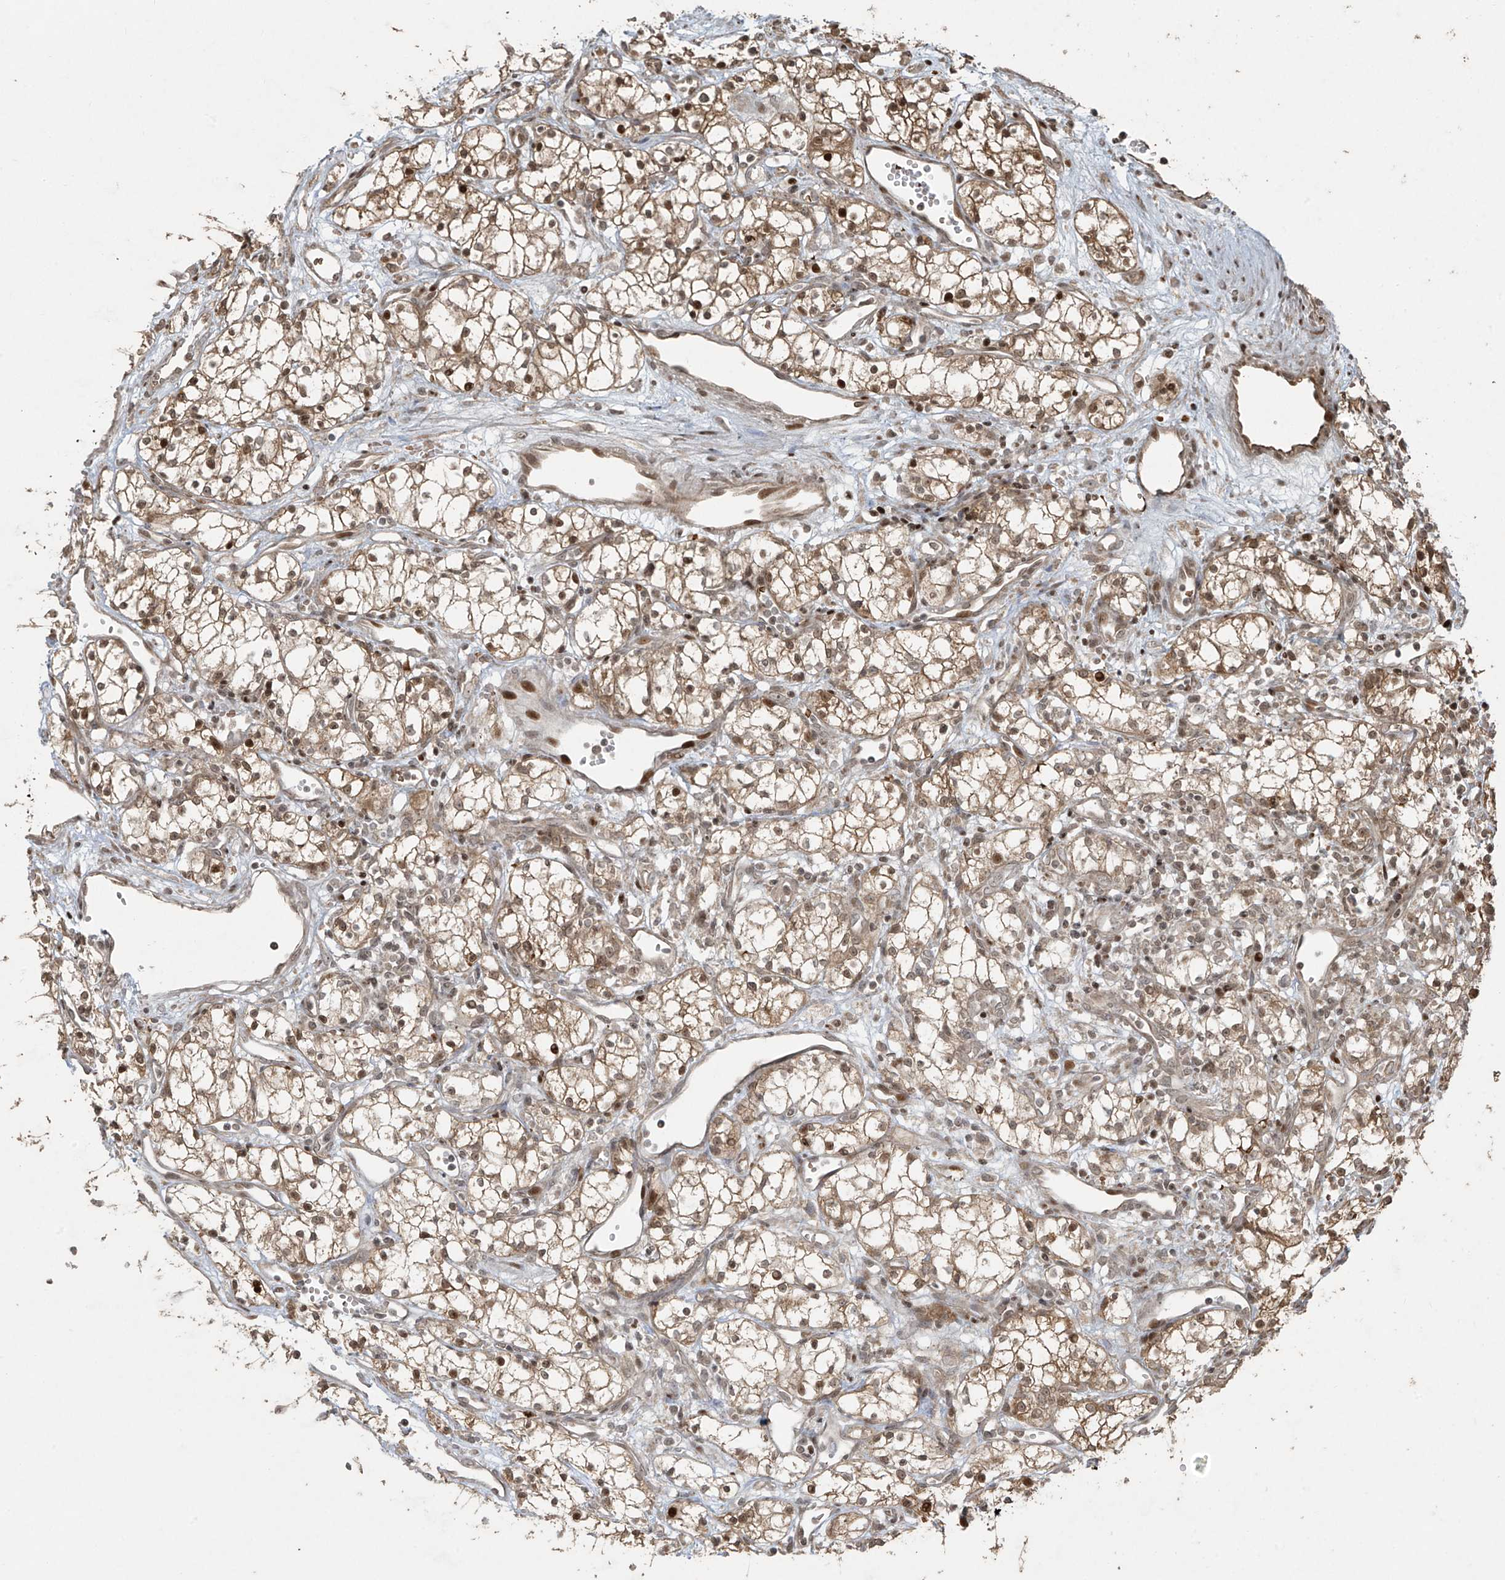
{"staining": {"intensity": "moderate", "quantity": ">75%", "location": "cytoplasmic/membranous,nuclear"}, "tissue": "renal cancer", "cell_type": "Tumor cells", "image_type": "cancer", "snomed": [{"axis": "morphology", "description": "Adenocarcinoma, NOS"}, {"axis": "topography", "description": "Kidney"}], "caption": "Moderate cytoplasmic/membranous and nuclear expression for a protein is identified in about >75% of tumor cells of renal cancer using immunohistochemistry.", "gene": "TTC22", "patient": {"sex": "male", "age": 59}}